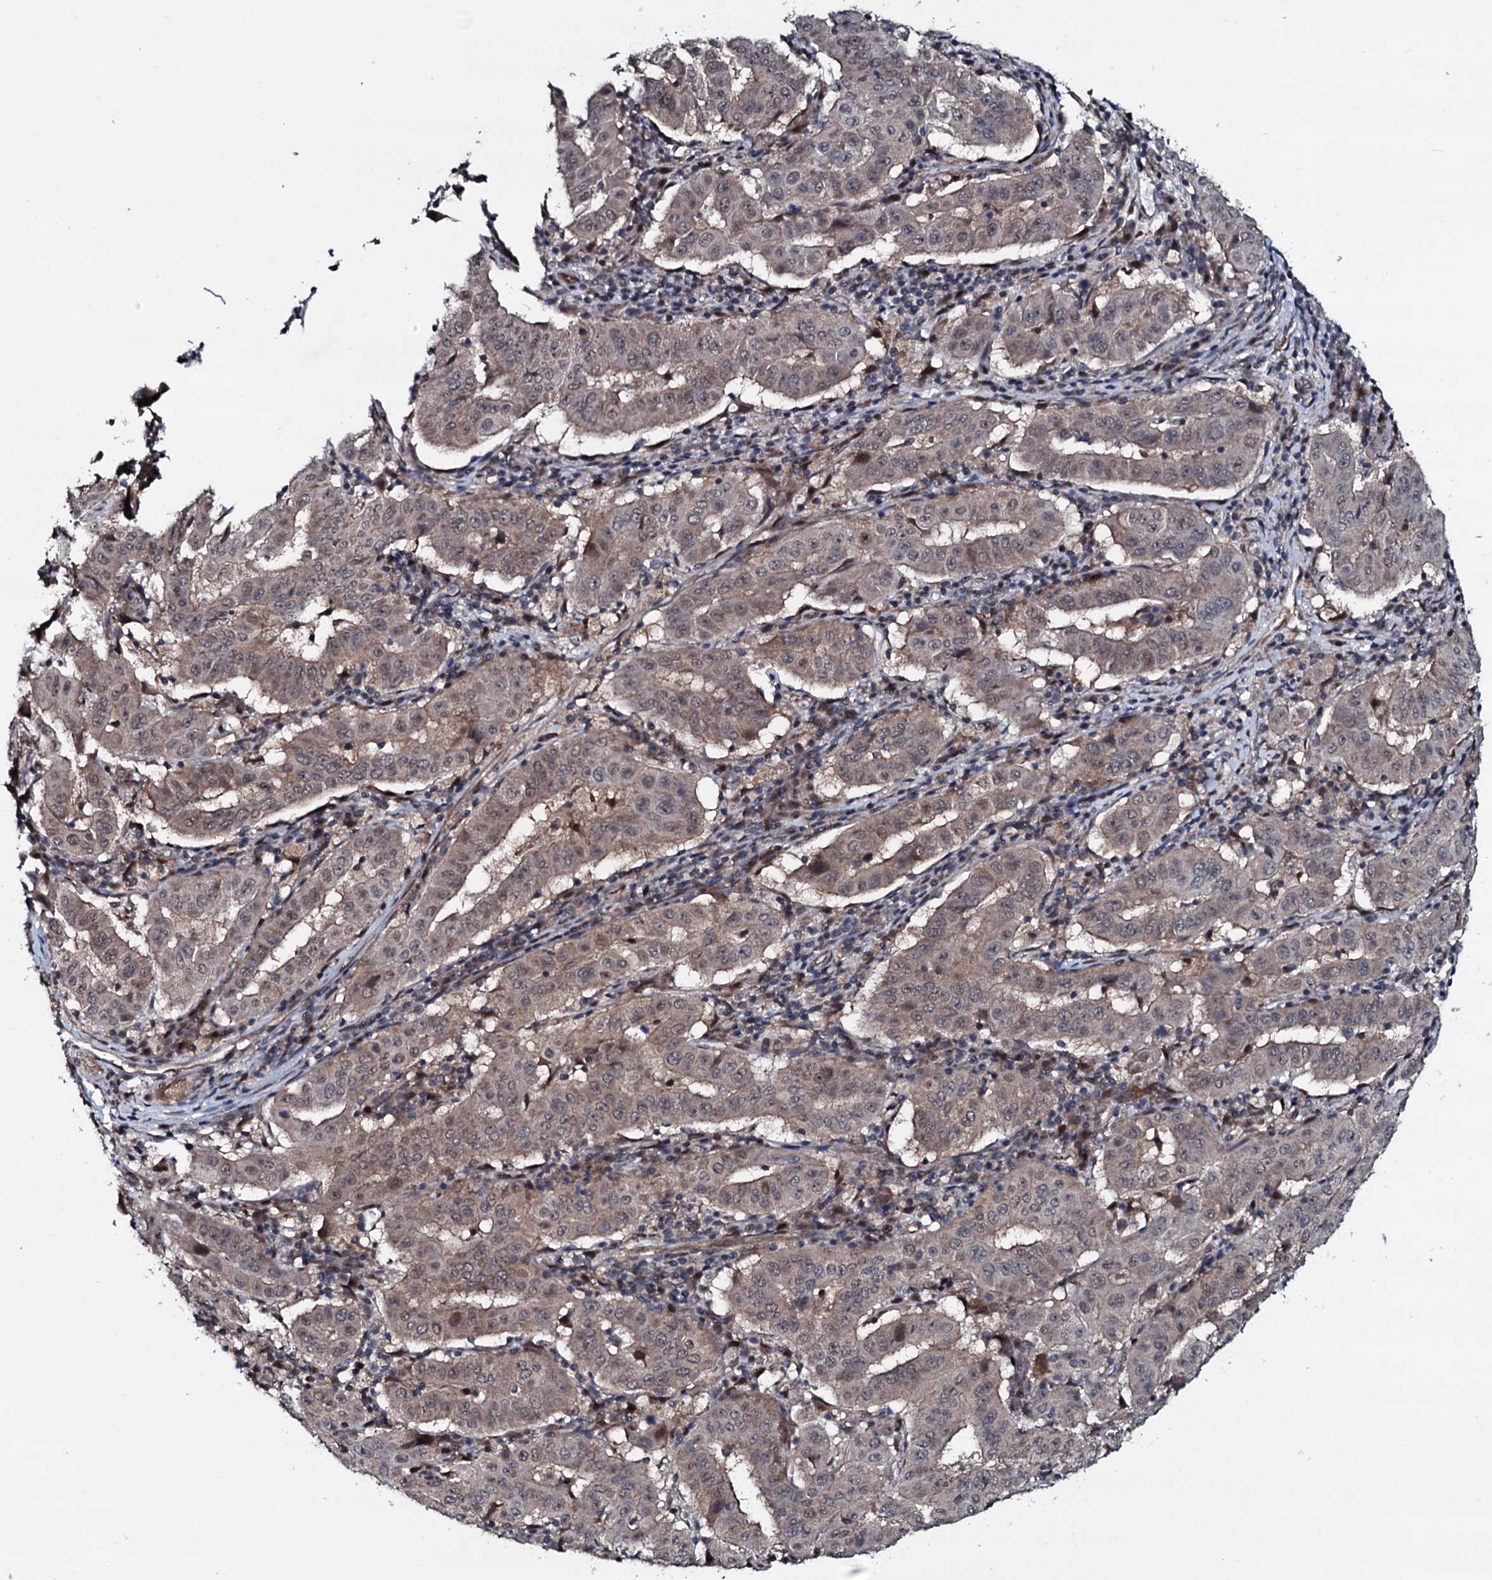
{"staining": {"intensity": "weak", "quantity": "25%-75%", "location": "cytoplasmic/membranous,nuclear"}, "tissue": "pancreatic cancer", "cell_type": "Tumor cells", "image_type": "cancer", "snomed": [{"axis": "morphology", "description": "Adenocarcinoma, NOS"}, {"axis": "topography", "description": "Pancreas"}], "caption": "The immunohistochemical stain shows weak cytoplasmic/membranous and nuclear positivity in tumor cells of pancreatic cancer (adenocarcinoma) tissue.", "gene": "OGFOD2", "patient": {"sex": "male", "age": 63}}